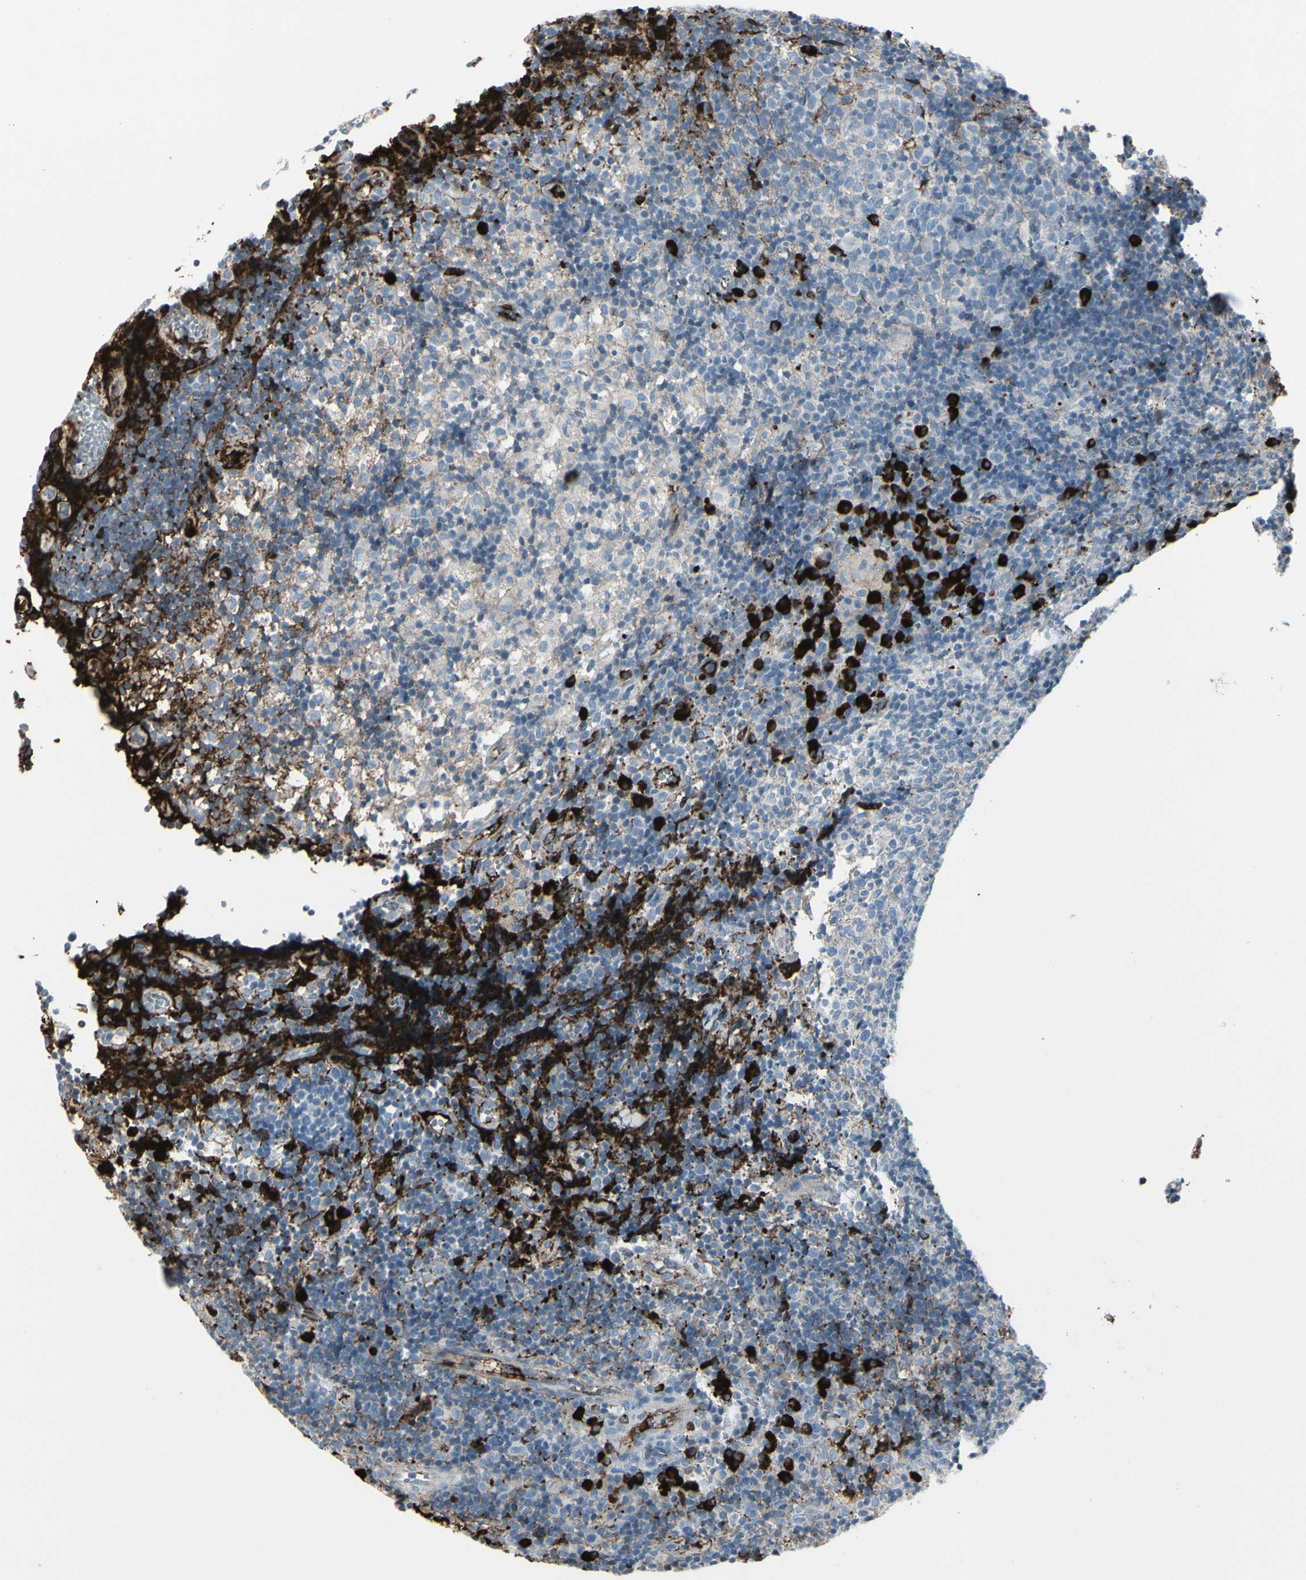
{"staining": {"intensity": "negative", "quantity": "none", "location": "none"}, "tissue": "lymph node", "cell_type": "Germinal center cells", "image_type": "normal", "snomed": [{"axis": "morphology", "description": "Normal tissue, NOS"}, {"axis": "morphology", "description": "Inflammation, NOS"}, {"axis": "topography", "description": "Lymph node"}], "caption": "The micrograph demonstrates no staining of germinal center cells in normal lymph node.", "gene": "IGHG1", "patient": {"sex": "male", "age": 55}}